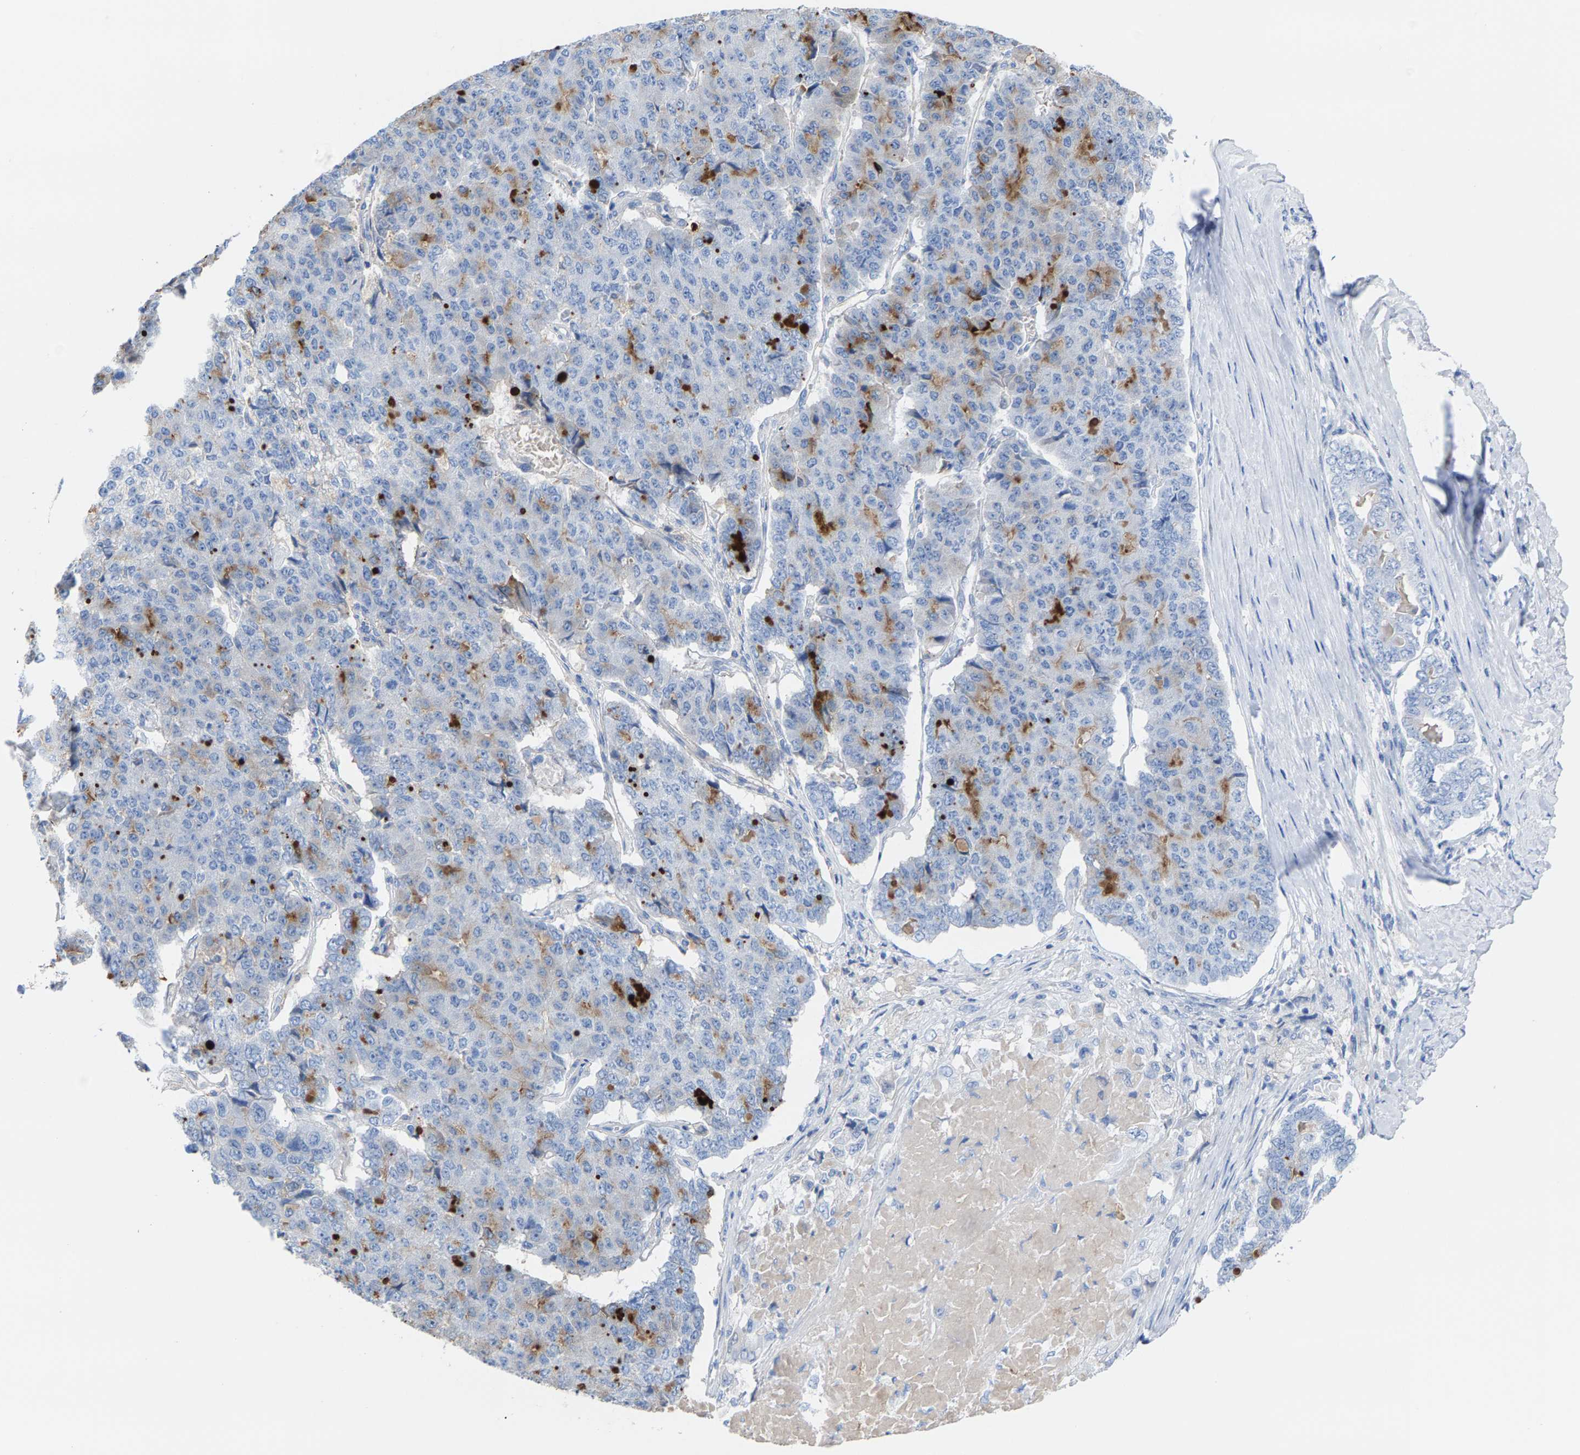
{"staining": {"intensity": "moderate", "quantity": "<25%", "location": "cytoplasmic/membranous"}, "tissue": "pancreatic cancer", "cell_type": "Tumor cells", "image_type": "cancer", "snomed": [{"axis": "morphology", "description": "Adenocarcinoma, NOS"}, {"axis": "topography", "description": "Pancreas"}], "caption": "DAB immunohistochemical staining of human adenocarcinoma (pancreatic) exhibits moderate cytoplasmic/membranous protein staining in approximately <25% of tumor cells.", "gene": "CPA1", "patient": {"sex": "male", "age": 50}}